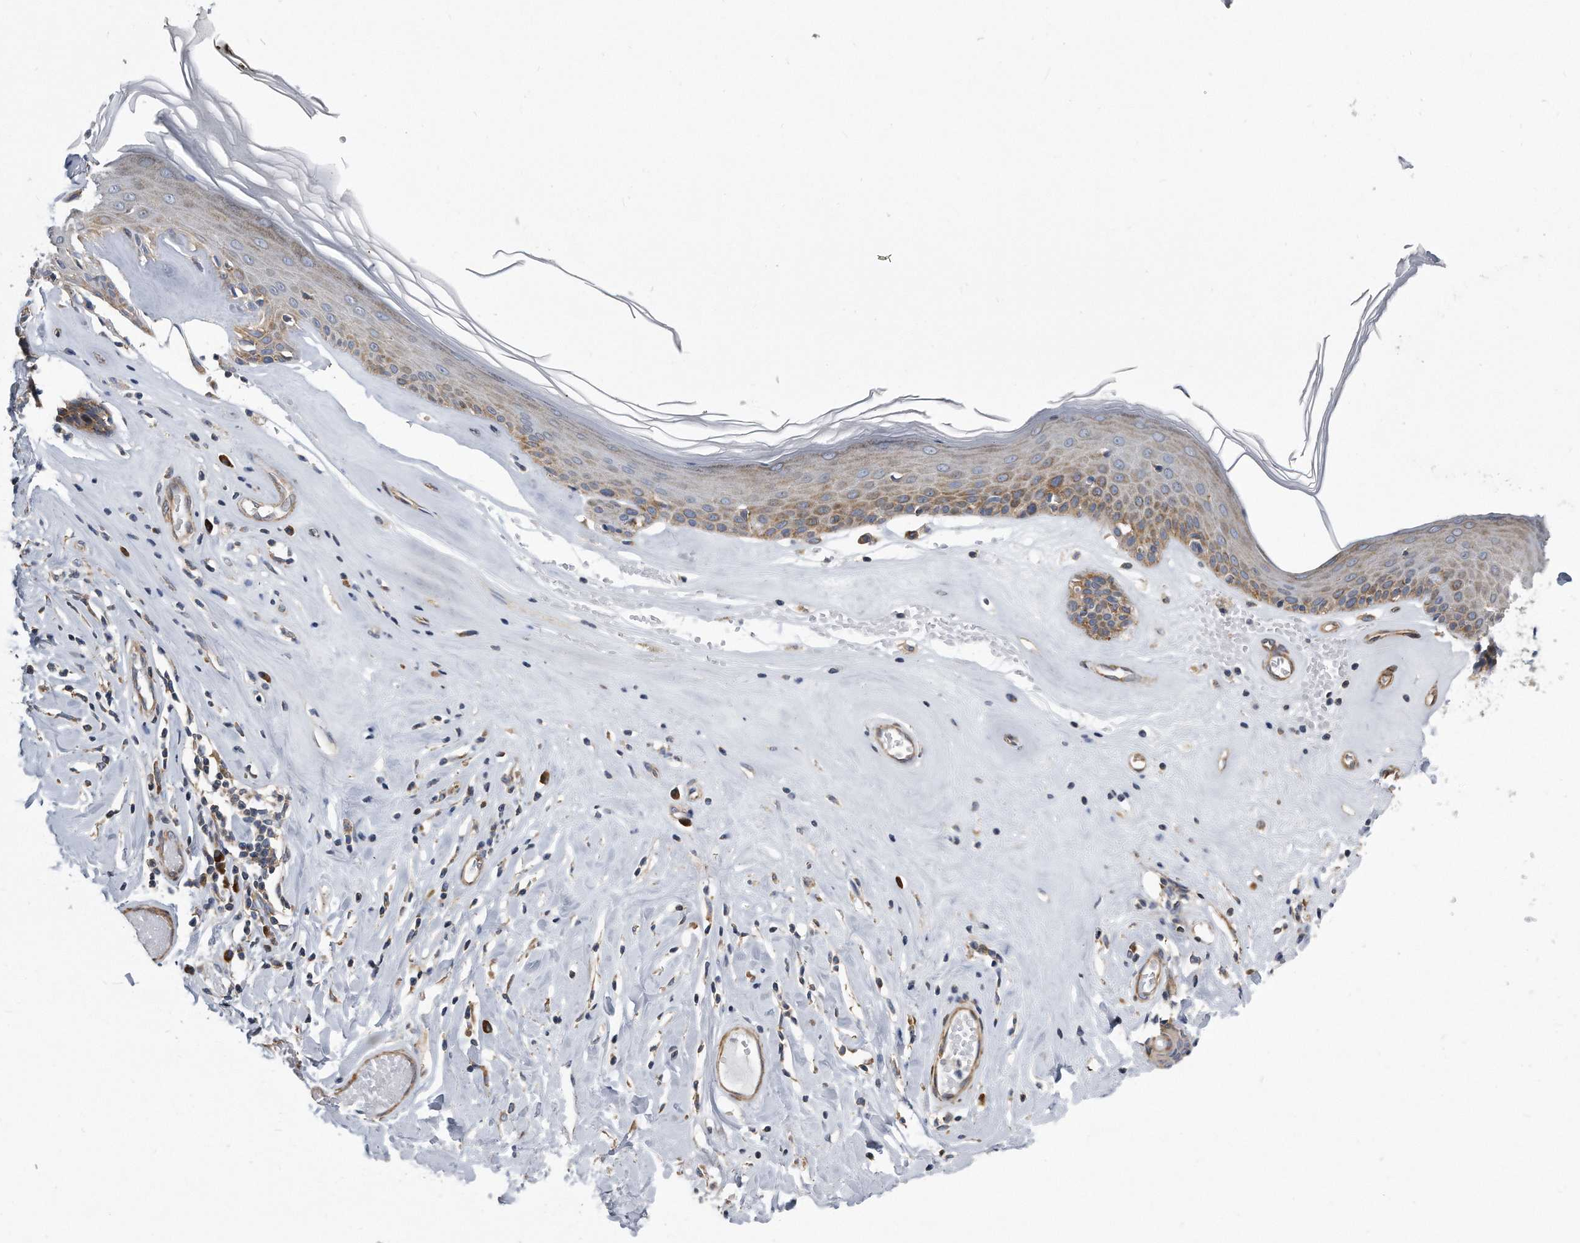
{"staining": {"intensity": "moderate", "quantity": ">75%", "location": "cytoplasmic/membranous"}, "tissue": "skin", "cell_type": "Epidermal cells", "image_type": "normal", "snomed": [{"axis": "morphology", "description": "Normal tissue, NOS"}, {"axis": "morphology", "description": "Inflammation, NOS"}, {"axis": "topography", "description": "Vulva"}], "caption": "Immunohistochemical staining of normal skin displays moderate cytoplasmic/membranous protein staining in approximately >75% of epidermal cells.", "gene": "EIF2B4", "patient": {"sex": "female", "age": 84}}